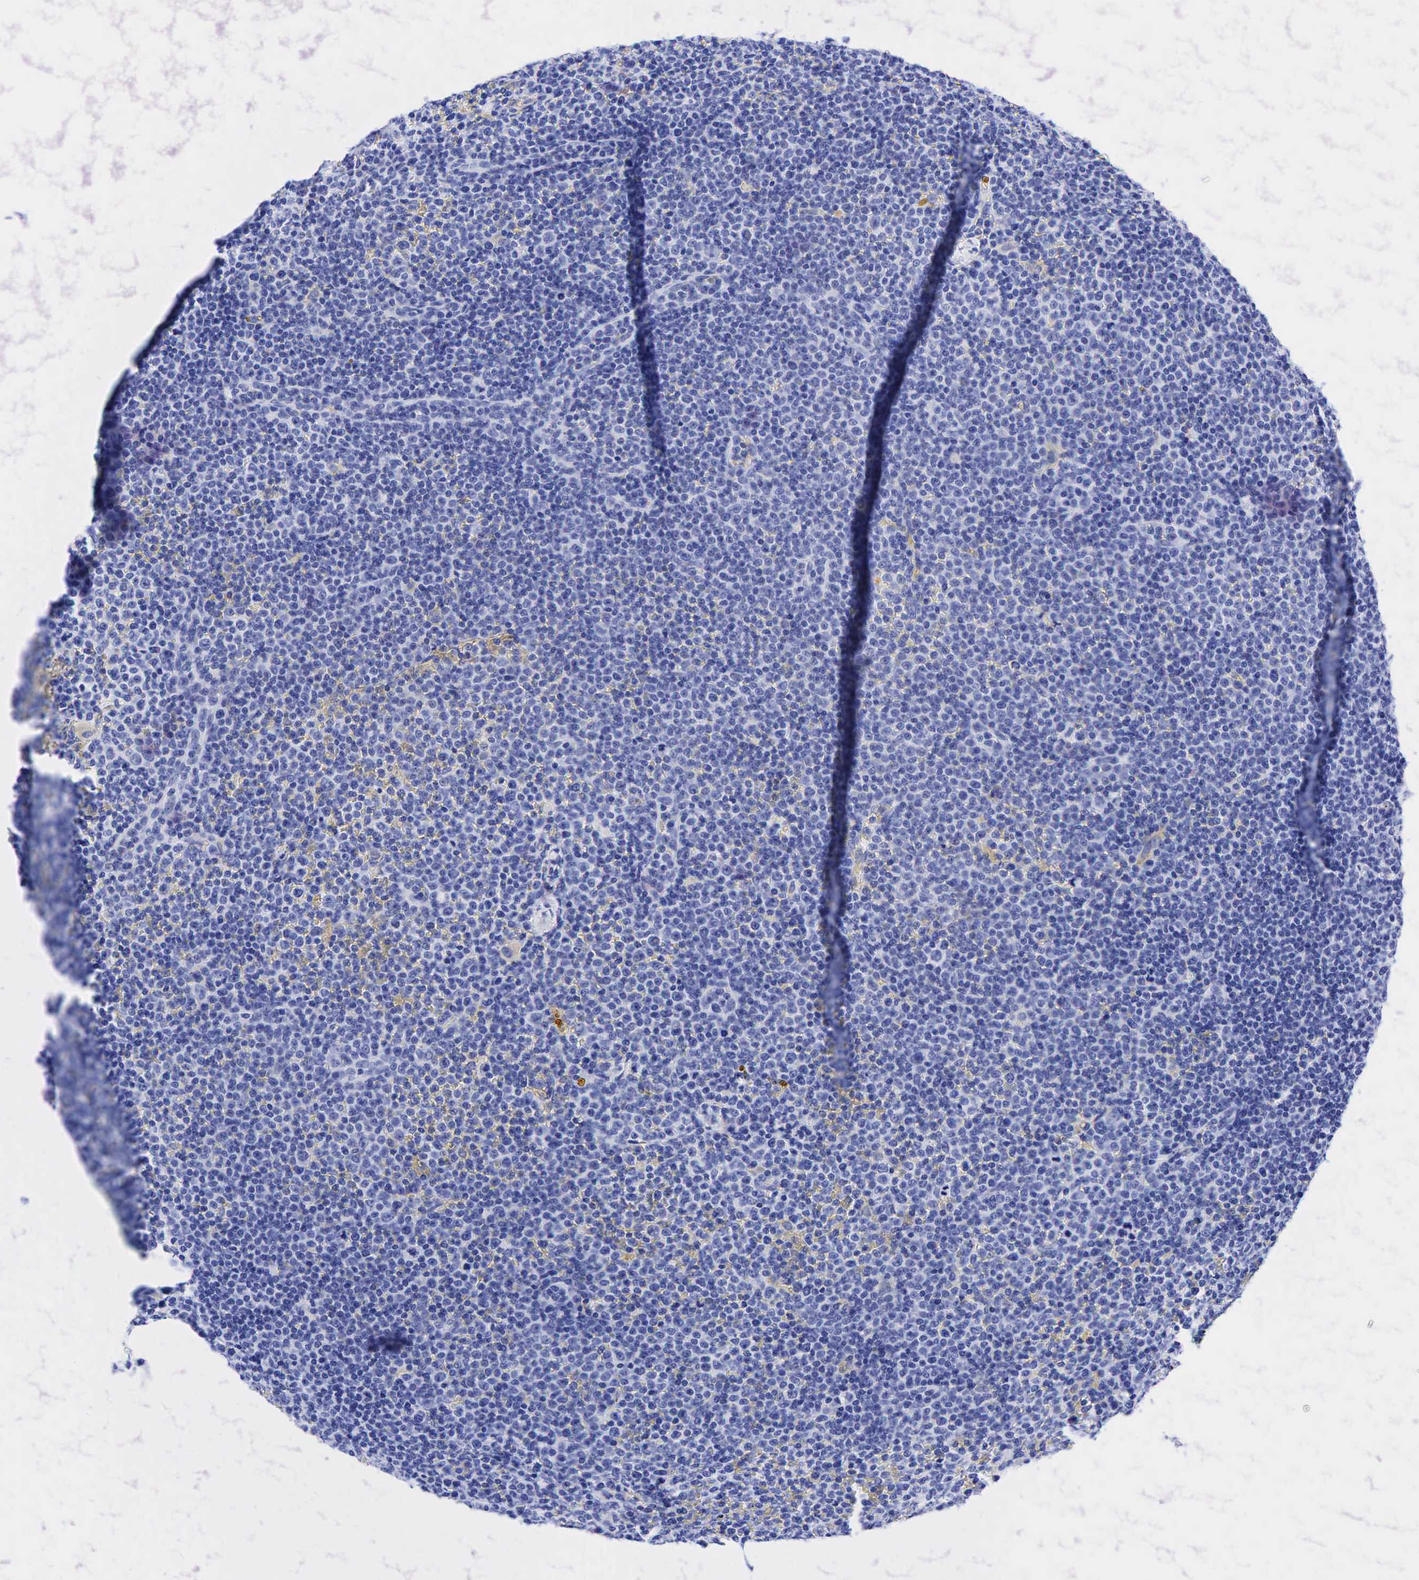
{"staining": {"intensity": "negative", "quantity": "none", "location": "none"}, "tissue": "lymphoma", "cell_type": "Tumor cells", "image_type": "cancer", "snomed": [{"axis": "morphology", "description": "Malignant lymphoma, non-Hodgkin's type, Low grade"}, {"axis": "topography", "description": "Lymph node"}], "caption": "Immunohistochemical staining of human lymphoma shows no significant expression in tumor cells.", "gene": "KRT19", "patient": {"sex": "male", "age": 50}}